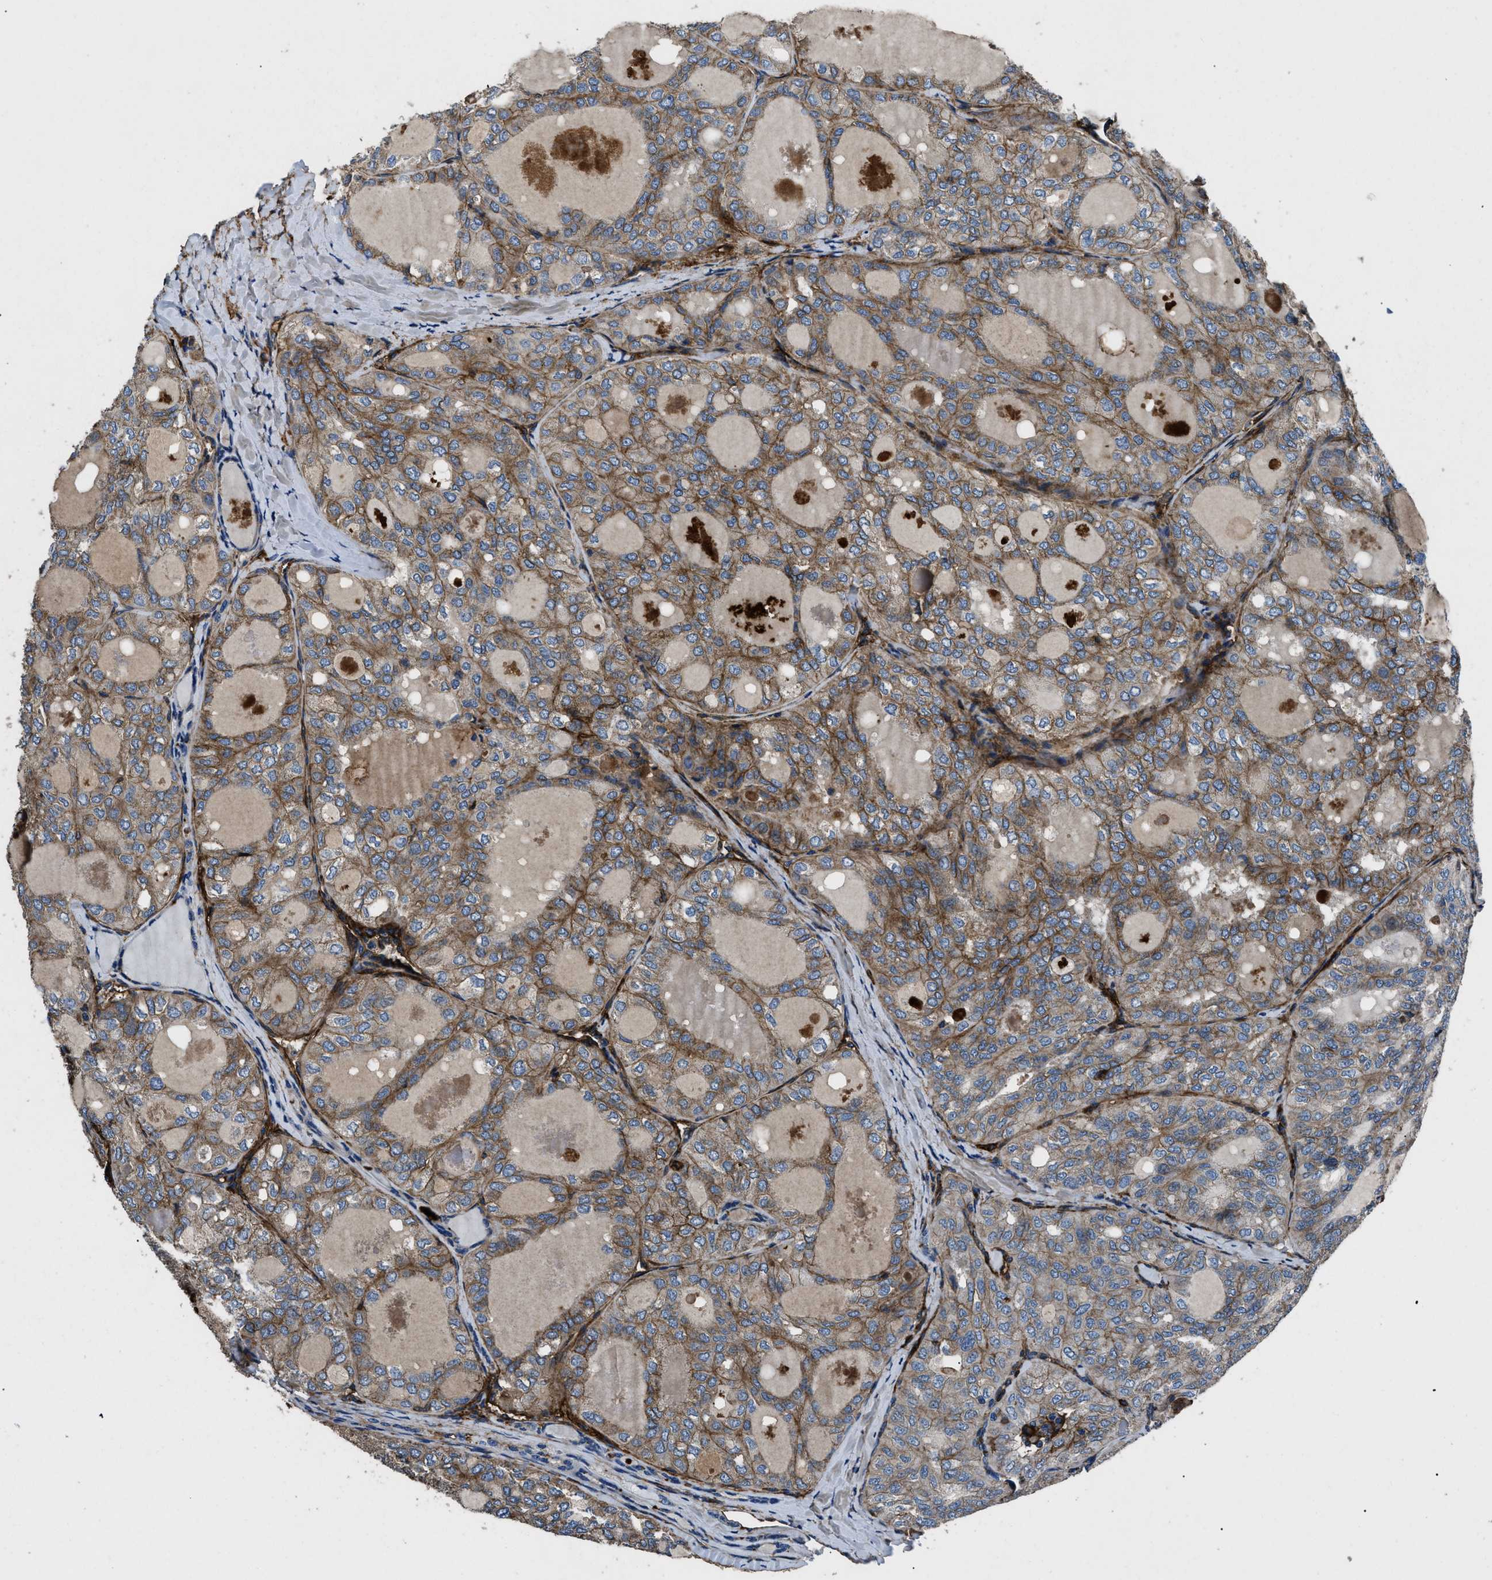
{"staining": {"intensity": "moderate", "quantity": ">75%", "location": "cytoplasmic/membranous"}, "tissue": "thyroid cancer", "cell_type": "Tumor cells", "image_type": "cancer", "snomed": [{"axis": "morphology", "description": "Follicular adenoma carcinoma, NOS"}, {"axis": "topography", "description": "Thyroid gland"}], "caption": "This micrograph exhibits thyroid cancer (follicular adenoma carcinoma) stained with immunohistochemistry to label a protein in brown. The cytoplasmic/membranous of tumor cells show moderate positivity for the protein. Nuclei are counter-stained blue.", "gene": "CD276", "patient": {"sex": "male", "age": 75}}